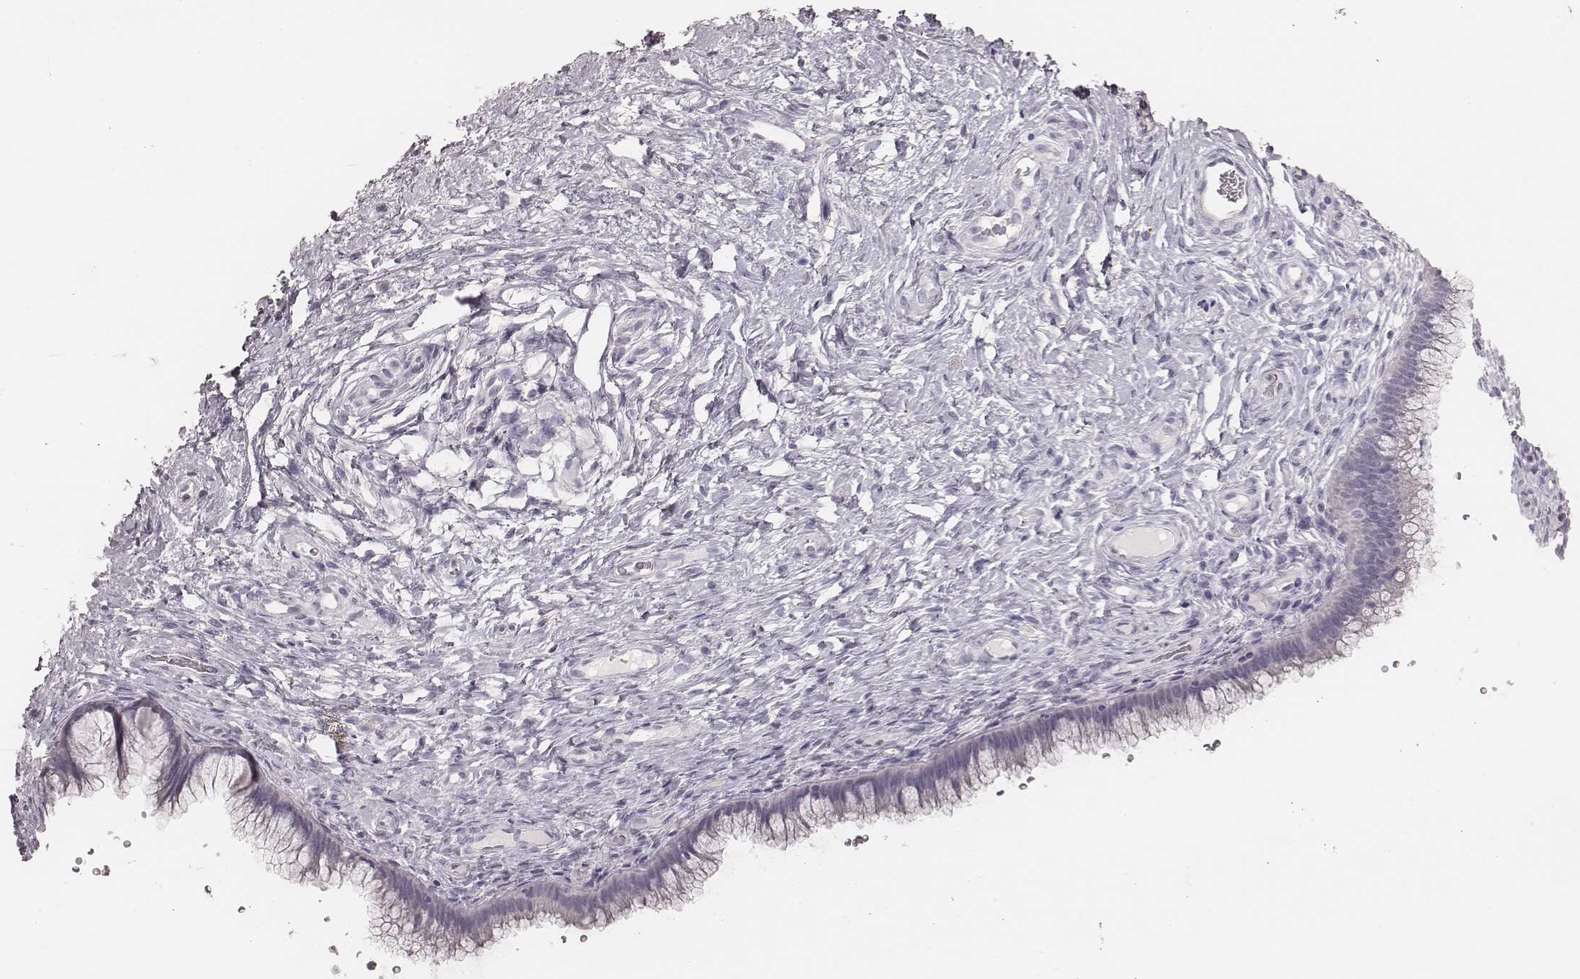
{"staining": {"intensity": "negative", "quantity": "none", "location": "none"}, "tissue": "cervix", "cell_type": "Glandular cells", "image_type": "normal", "snomed": [{"axis": "morphology", "description": "Normal tissue, NOS"}, {"axis": "topography", "description": "Cervix"}], "caption": "IHC of unremarkable cervix reveals no staining in glandular cells. The staining is performed using DAB brown chromogen with nuclei counter-stained in using hematoxylin.", "gene": "ZP4", "patient": {"sex": "female", "age": 34}}